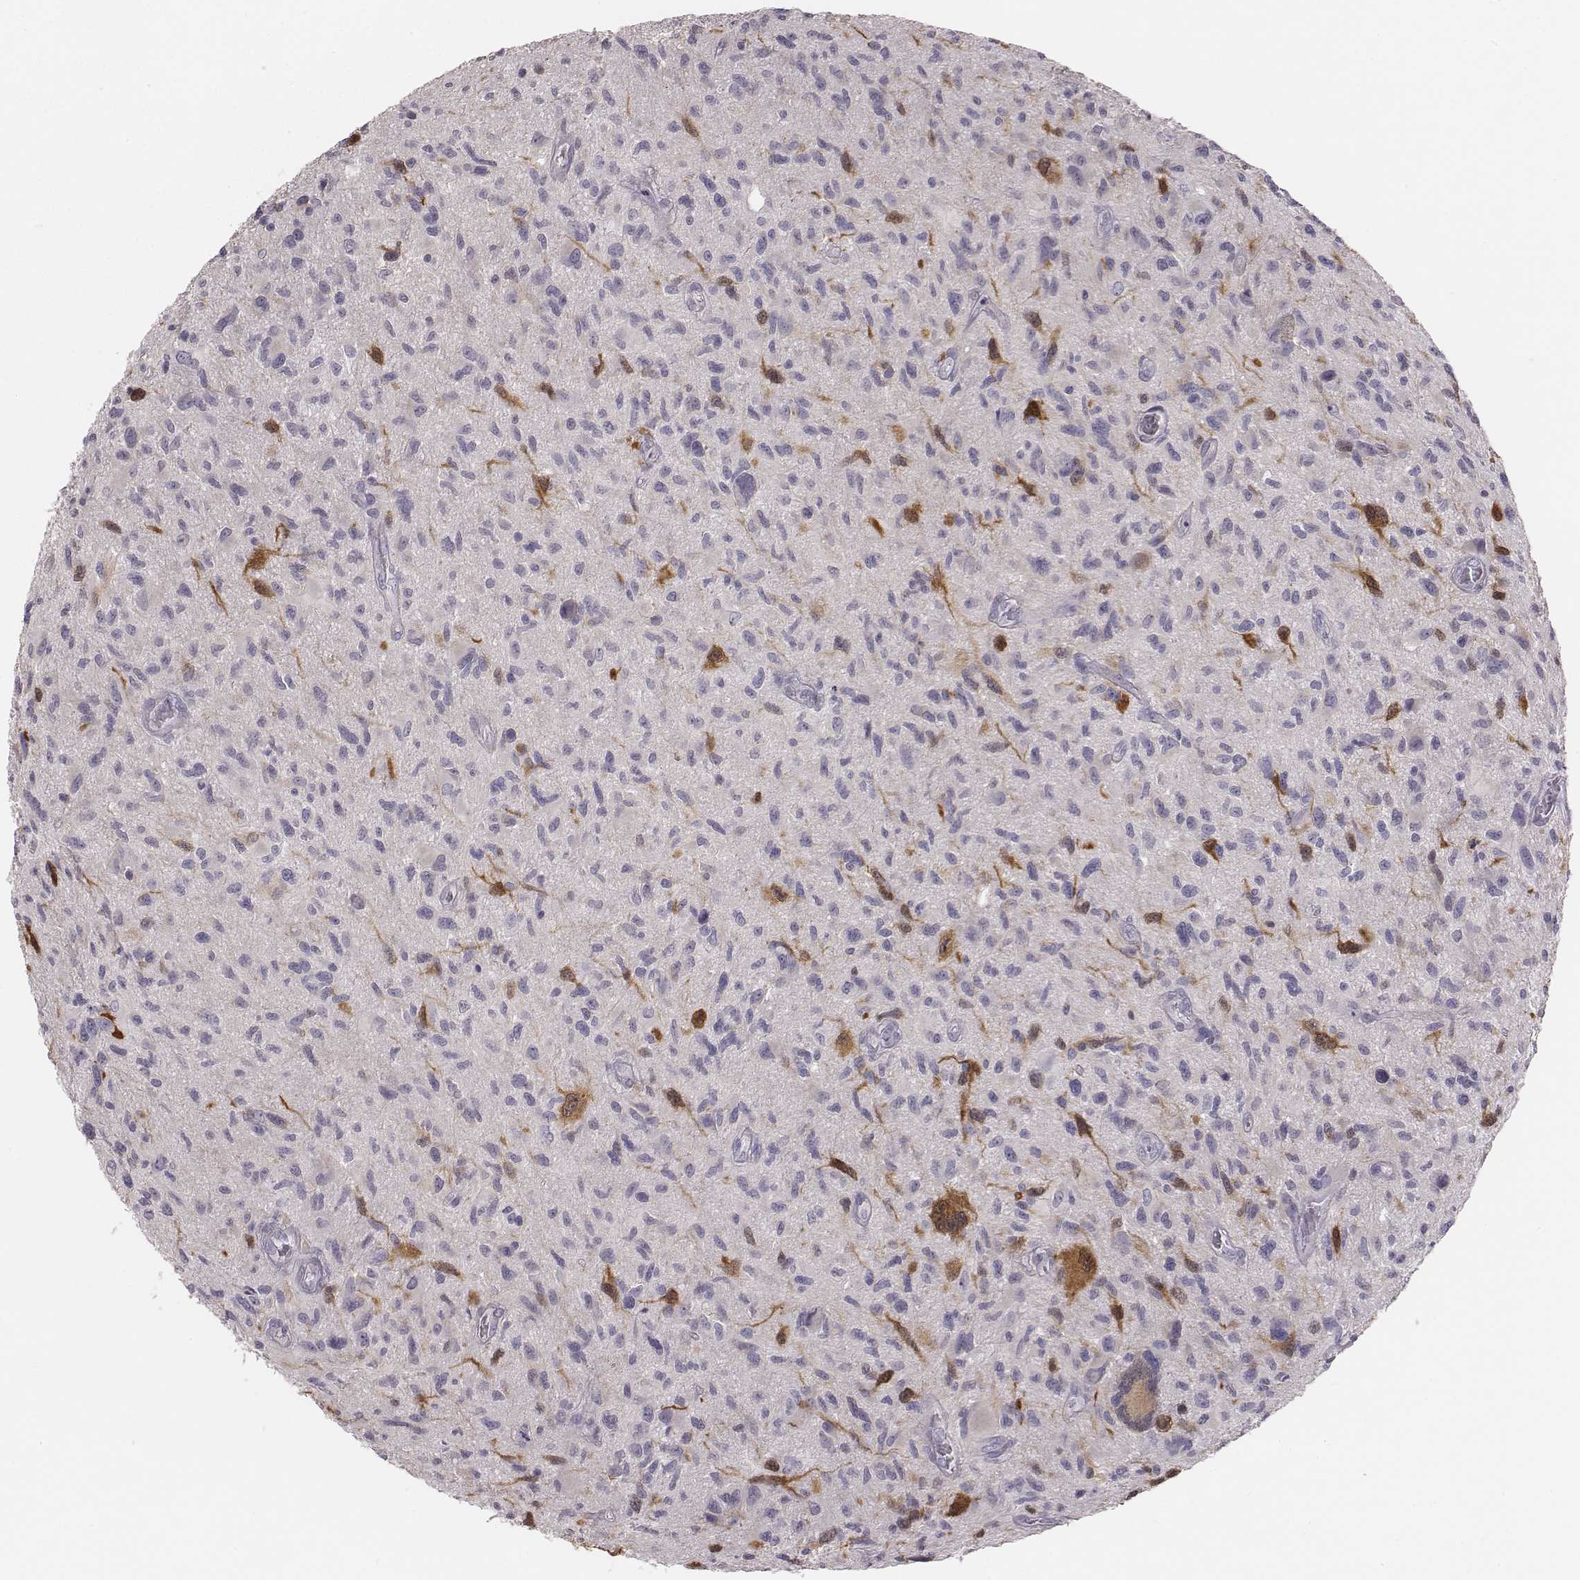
{"staining": {"intensity": "negative", "quantity": "none", "location": "none"}, "tissue": "glioma", "cell_type": "Tumor cells", "image_type": "cancer", "snomed": [{"axis": "morphology", "description": "Glioma, malignant, NOS"}, {"axis": "morphology", "description": "Glioma, malignant, High grade"}, {"axis": "topography", "description": "Brain"}], "caption": "Tumor cells show no significant protein positivity in glioma. (Brightfield microscopy of DAB immunohistochemistry at high magnification).", "gene": "PBK", "patient": {"sex": "female", "age": 71}}